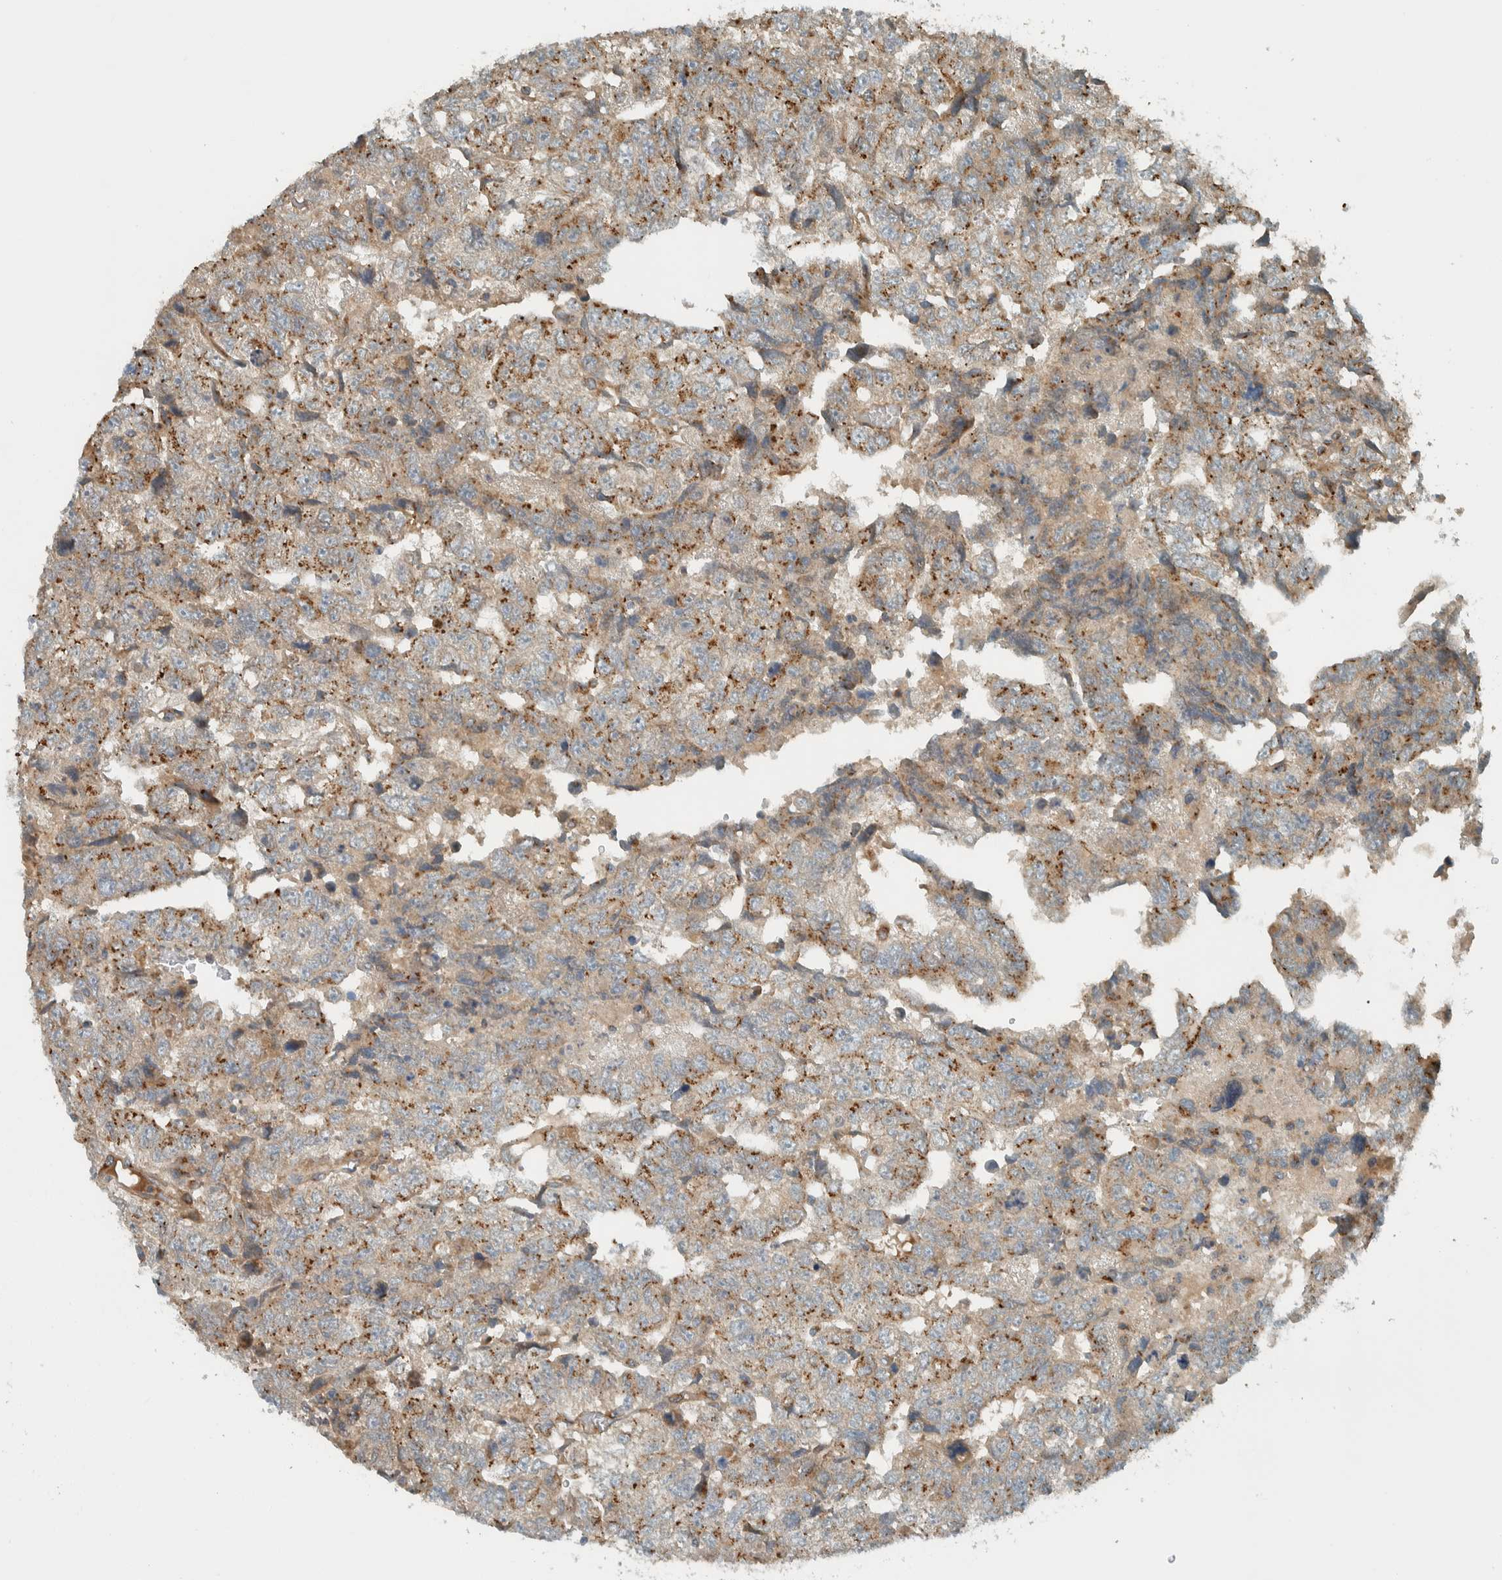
{"staining": {"intensity": "moderate", "quantity": "<25%", "location": "cytoplasmic/membranous"}, "tissue": "testis cancer", "cell_type": "Tumor cells", "image_type": "cancer", "snomed": [{"axis": "morphology", "description": "Carcinoma, Embryonal, NOS"}, {"axis": "topography", "description": "Testis"}], "caption": "Testis cancer (embryonal carcinoma) stained with a protein marker reveals moderate staining in tumor cells.", "gene": "EXOC7", "patient": {"sex": "male", "age": 36}}